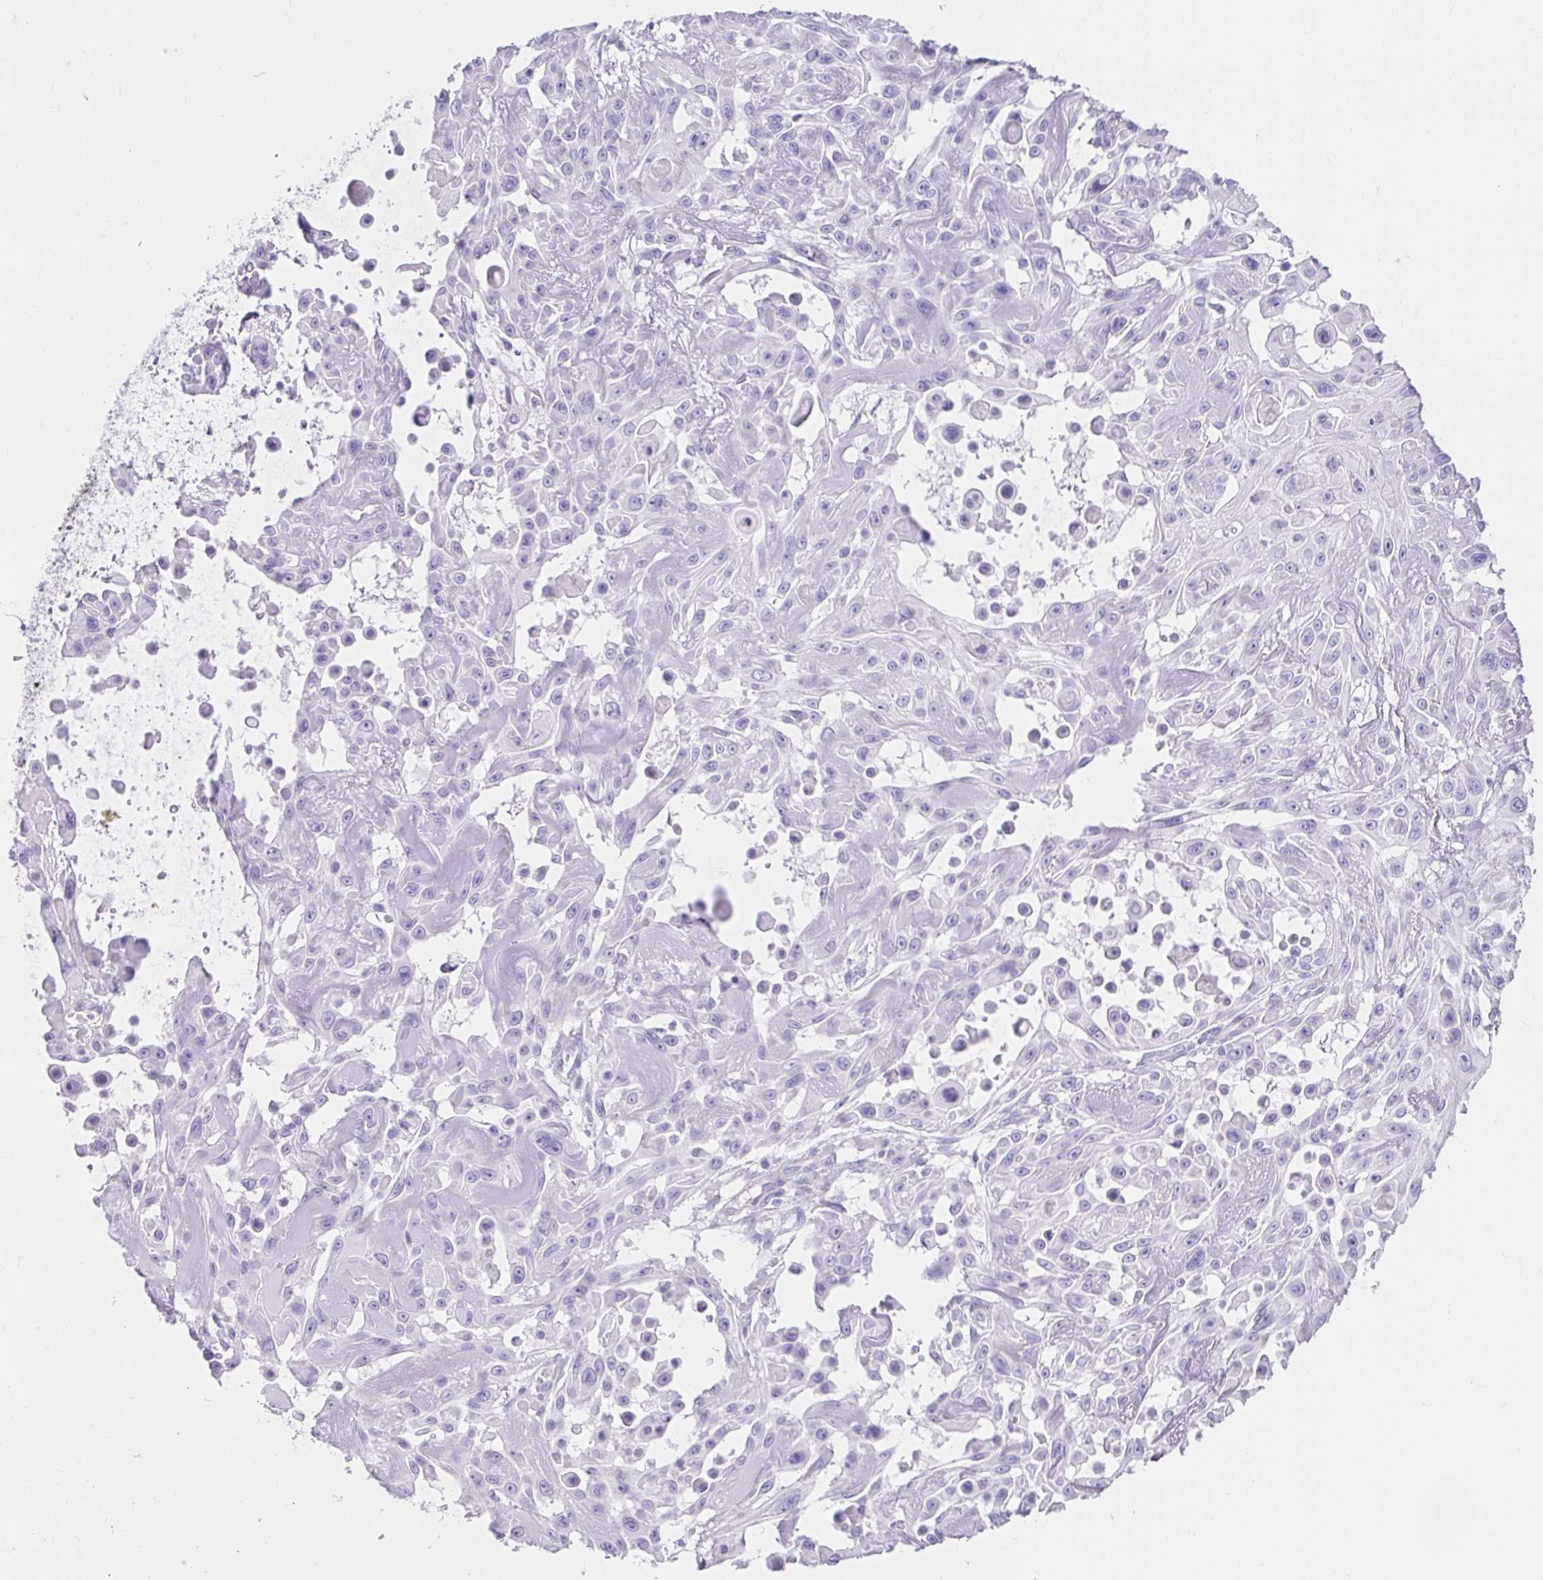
{"staining": {"intensity": "negative", "quantity": "none", "location": "none"}, "tissue": "skin cancer", "cell_type": "Tumor cells", "image_type": "cancer", "snomed": [{"axis": "morphology", "description": "Squamous cell carcinoma, NOS"}, {"axis": "topography", "description": "Skin"}], "caption": "IHC of skin cancer displays no positivity in tumor cells.", "gene": "VGLL1", "patient": {"sex": "male", "age": 91}}